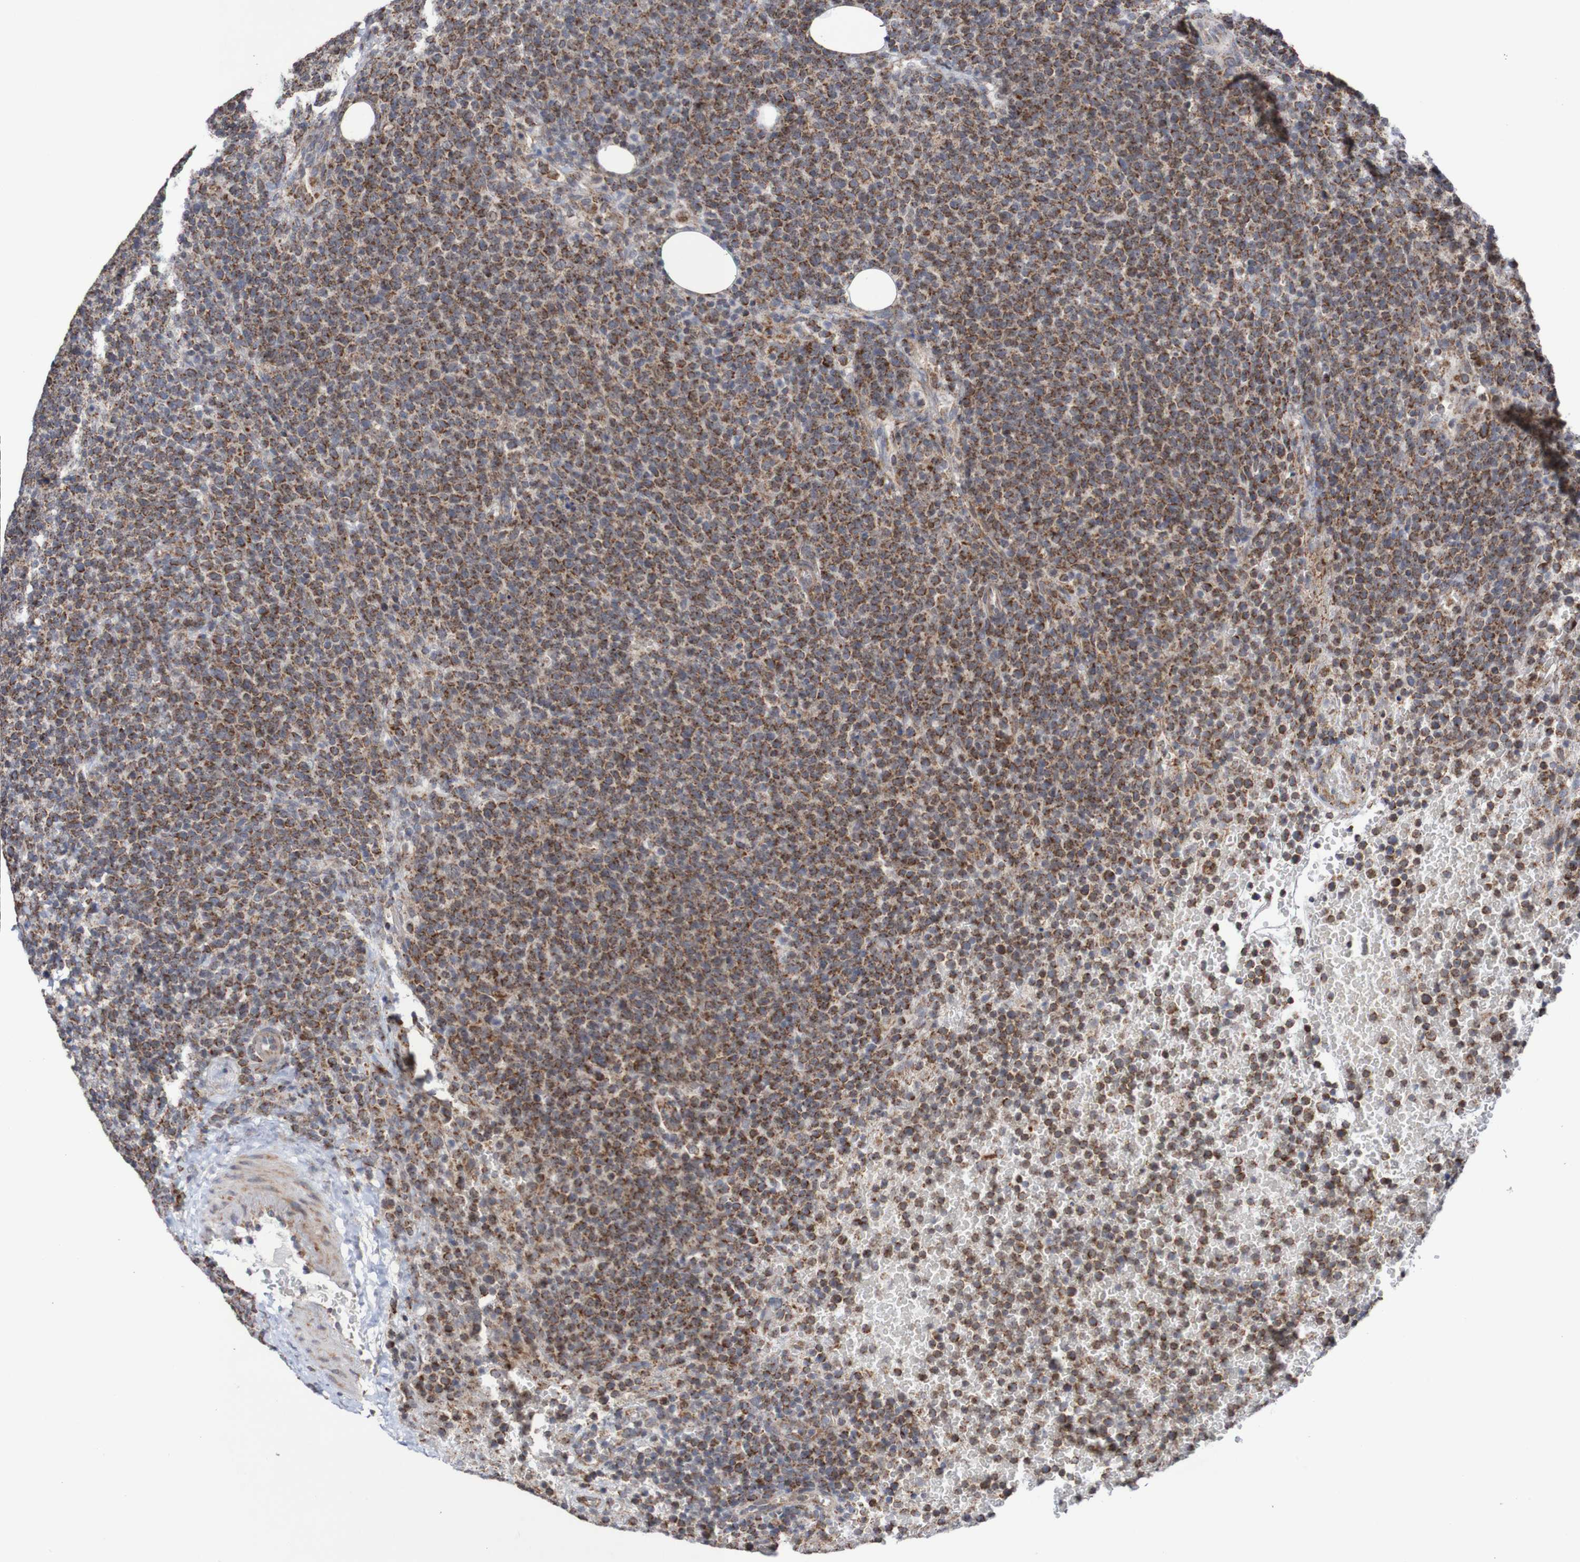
{"staining": {"intensity": "strong", "quantity": ">75%", "location": "cytoplasmic/membranous"}, "tissue": "lymphoma", "cell_type": "Tumor cells", "image_type": "cancer", "snomed": [{"axis": "morphology", "description": "Malignant lymphoma, non-Hodgkin's type, High grade"}, {"axis": "topography", "description": "Lymph node"}], "caption": "Tumor cells demonstrate strong cytoplasmic/membranous positivity in approximately >75% of cells in lymphoma.", "gene": "DVL1", "patient": {"sex": "male", "age": 61}}